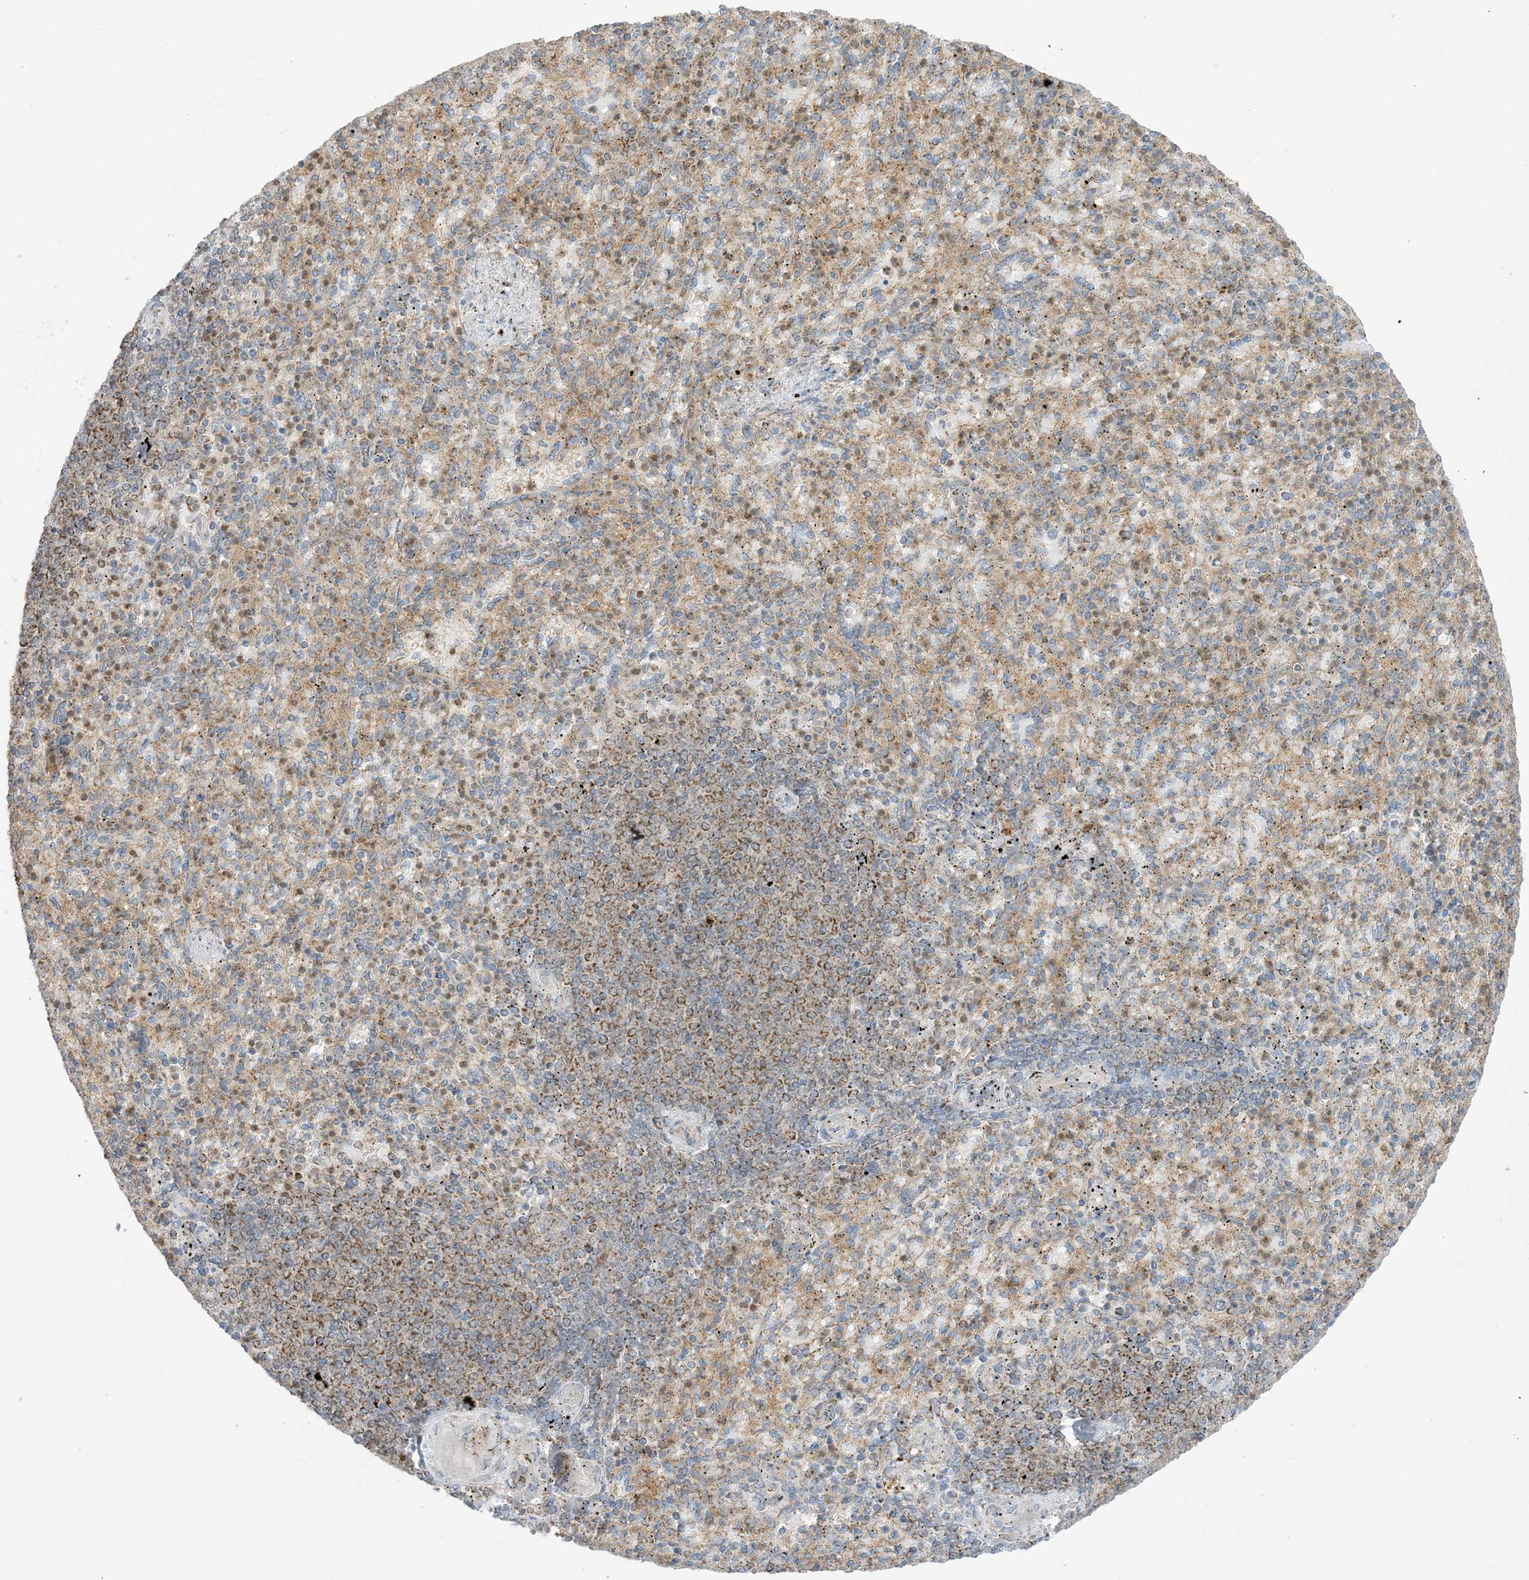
{"staining": {"intensity": "moderate", "quantity": "25%-75%", "location": "cytoplasmic/membranous"}, "tissue": "spleen", "cell_type": "Cells in red pulp", "image_type": "normal", "snomed": [{"axis": "morphology", "description": "Normal tissue, NOS"}, {"axis": "topography", "description": "Spleen"}], "caption": "Protein expression analysis of benign spleen demonstrates moderate cytoplasmic/membranous positivity in approximately 25%-75% of cells in red pulp.", "gene": "N4BP3", "patient": {"sex": "female", "age": 74}}